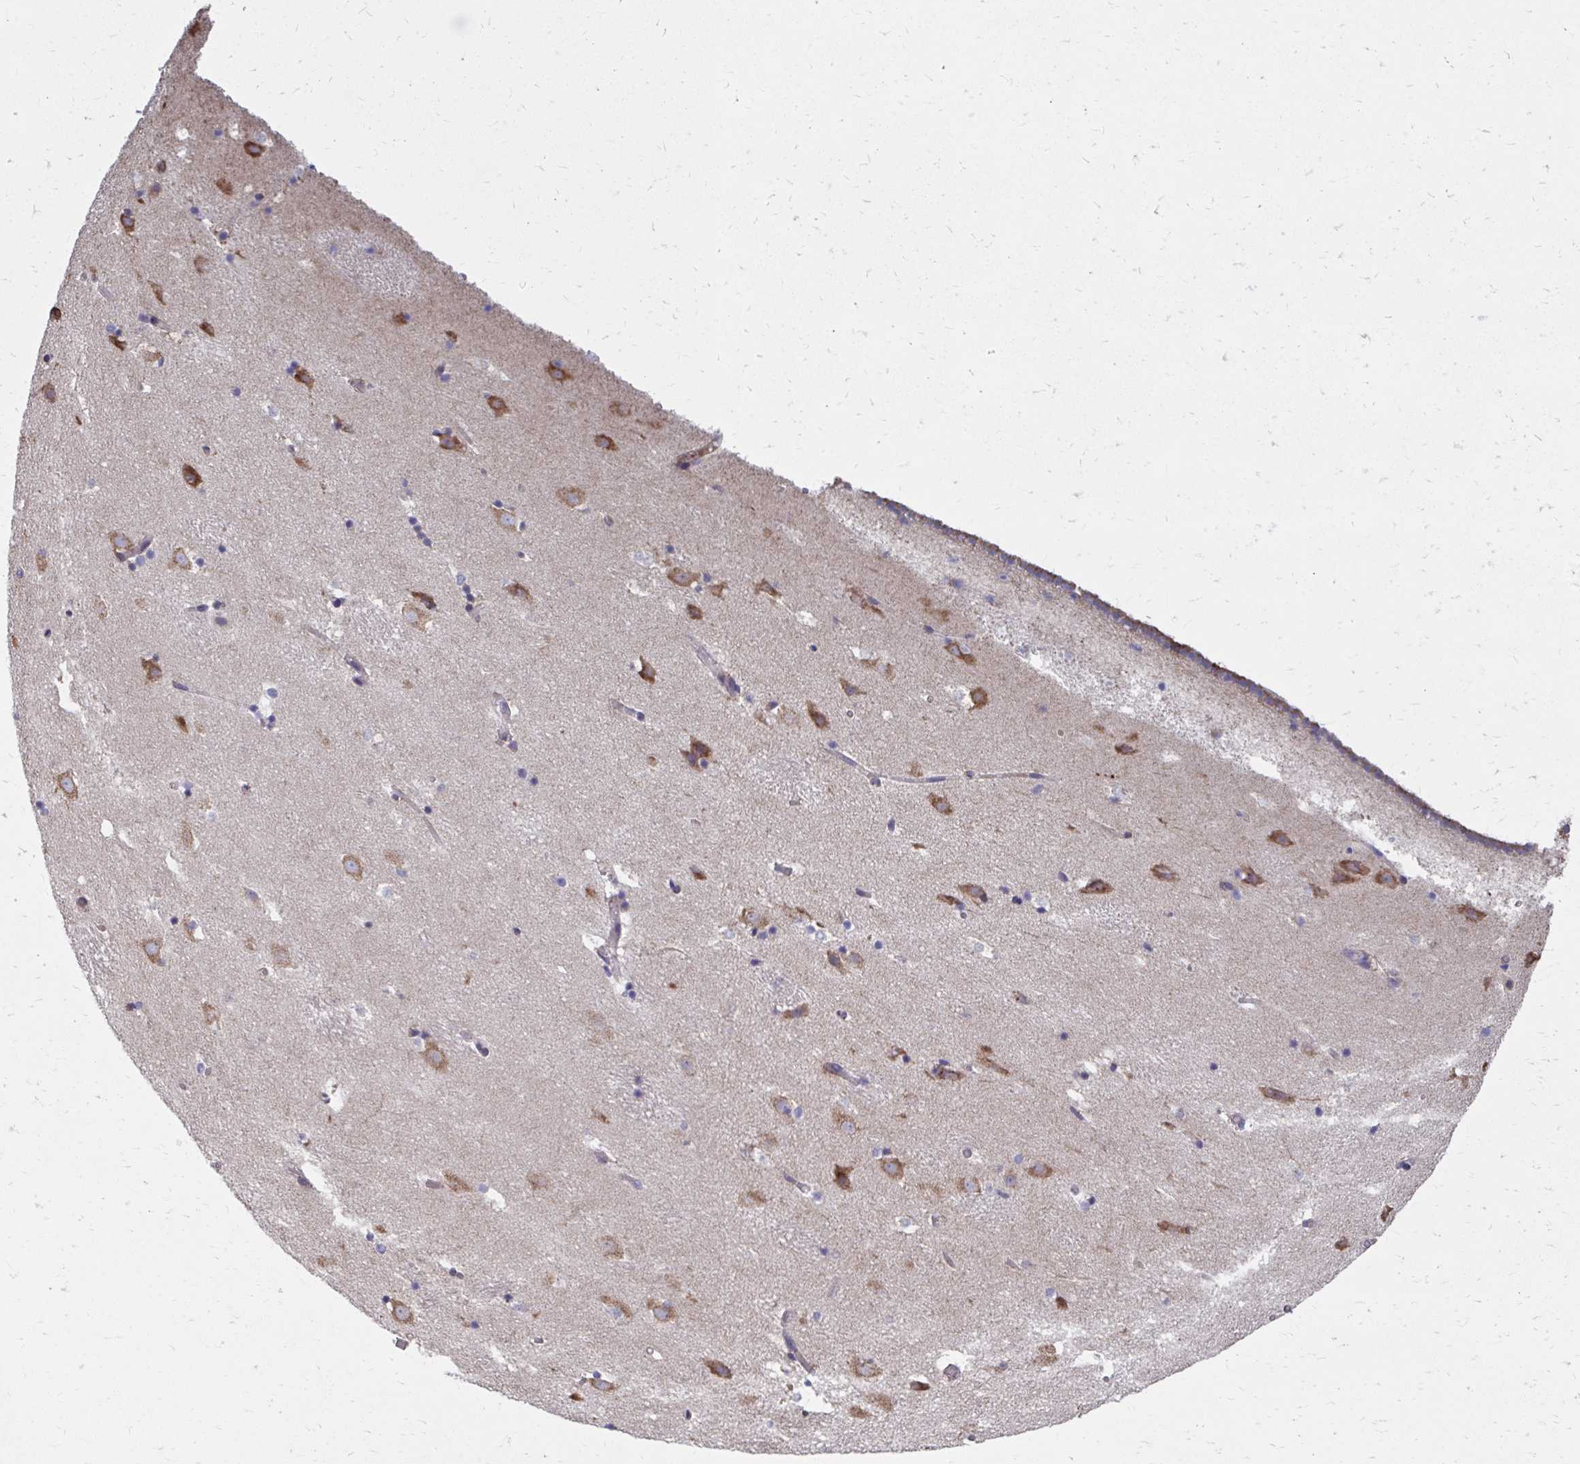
{"staining": {"intensity": "moderate", "quantity": ">75%", "location": "cytoplasmic/membranous"}, "tissue": "caudate", "cell_type": "Glial cells", "image_type": "normal", "snomed": [{"axis": "morphology", "description": "Normal tissue, NOS"}, {"axis": "topography", "description": "Lateral ventricle wall"}], "caption": "Benign caudate shows moderate cytoplasmic/membranous expression in approximately >75% of glial cells, visualized by immunohistochemistry.", "gene": "FKBP2", "patient": {"sex": "male", "age": 37}}